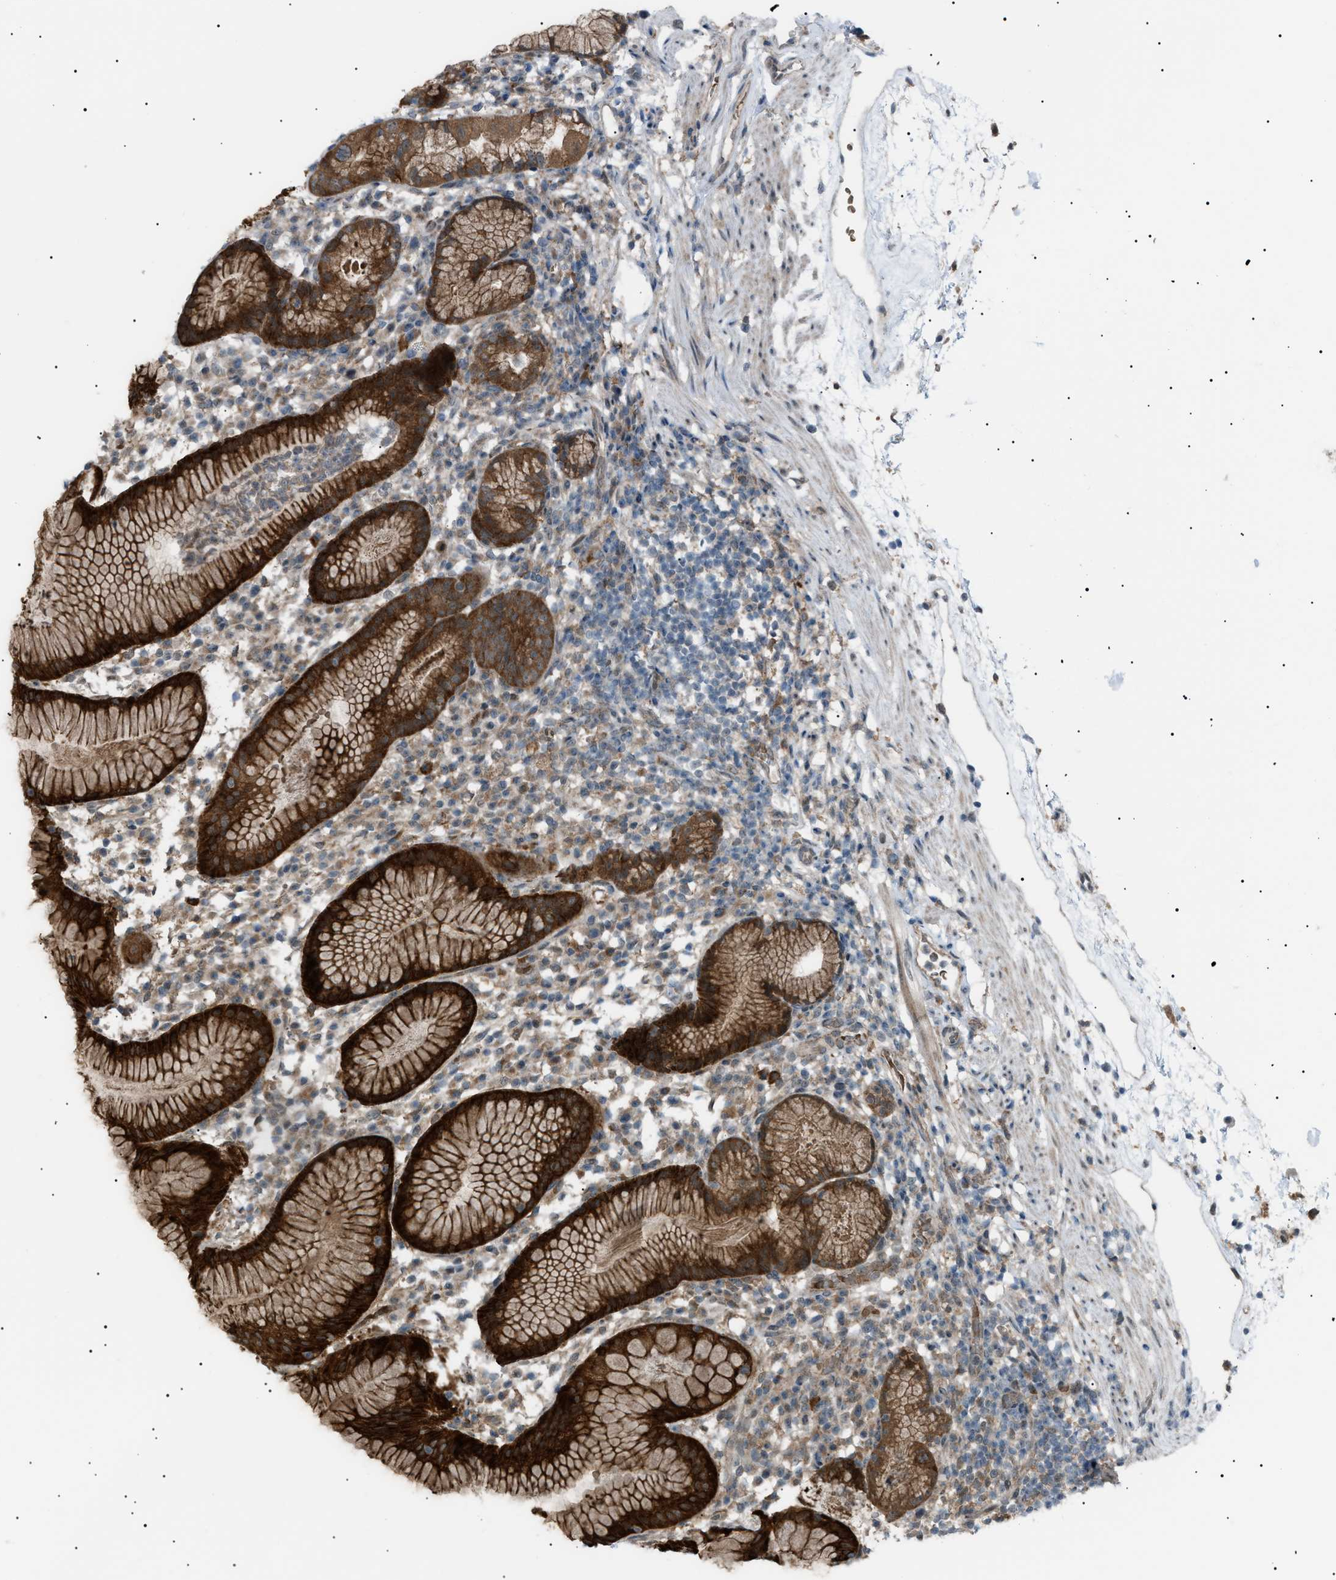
{"staining": {"intensity": "moderate", "quantity": ">75%", "location": "cytoplasmic/membranous"}, "tissue": "stomach", "cell_type": "Glandular cells", "image_type": "normal", "snomed": [{"axis": "morphology", "description": "Normal tissue, NOS"}, {"axis": "topography", "description": "Stomach"}, {"axis": "topography", "description": "Stomach, lower"}], "caption": "This is an image of immunohistochemistry (IHC) staining of normal stomach, which shows moderate expression in the cytoplasmic/membranous of glandular cells.", "gene": "LPIN2", "patient": {"sex": "female", "age": 75}}